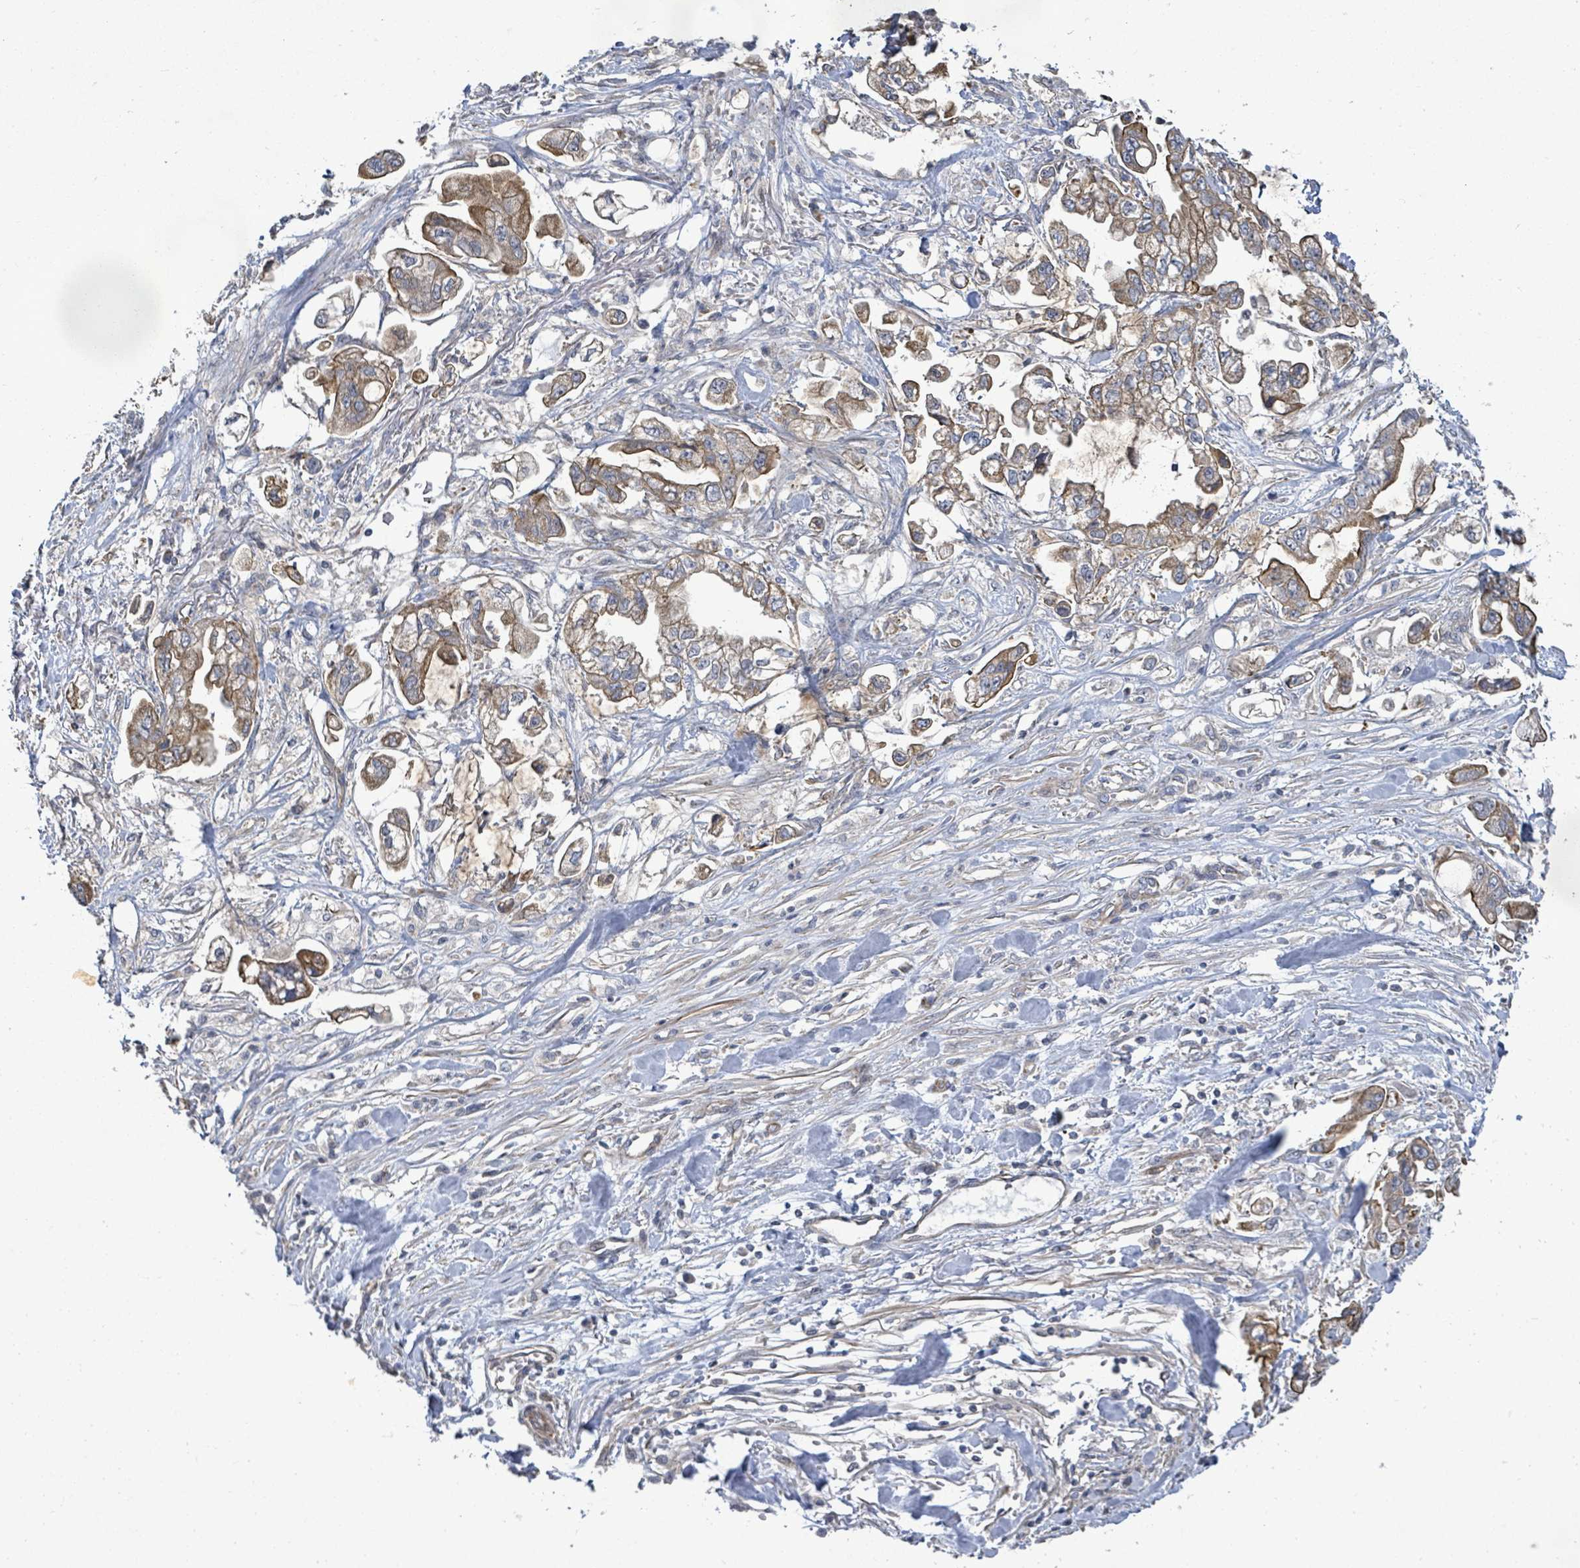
{"staining": {"intensity": "moderate", "quantity": ">75%", "location": "cytoplasmic/membranous"}, "tissue": "stomach cancer", "cell_type": "Tumor cells", "image_type": "cancer", "snomed": [{"axis": "morphology", "description": "Adenocarcinoma, NOS"}, {"axis": "topography", "description": "Stomach"}], "caption": "Tumor cells show moderate cytoplasmic/membranous positivity in approximately >75% of cells in stomach cancer.", "gene": "KBTBD11", "patient": {"sex": "male", "age": 62}}